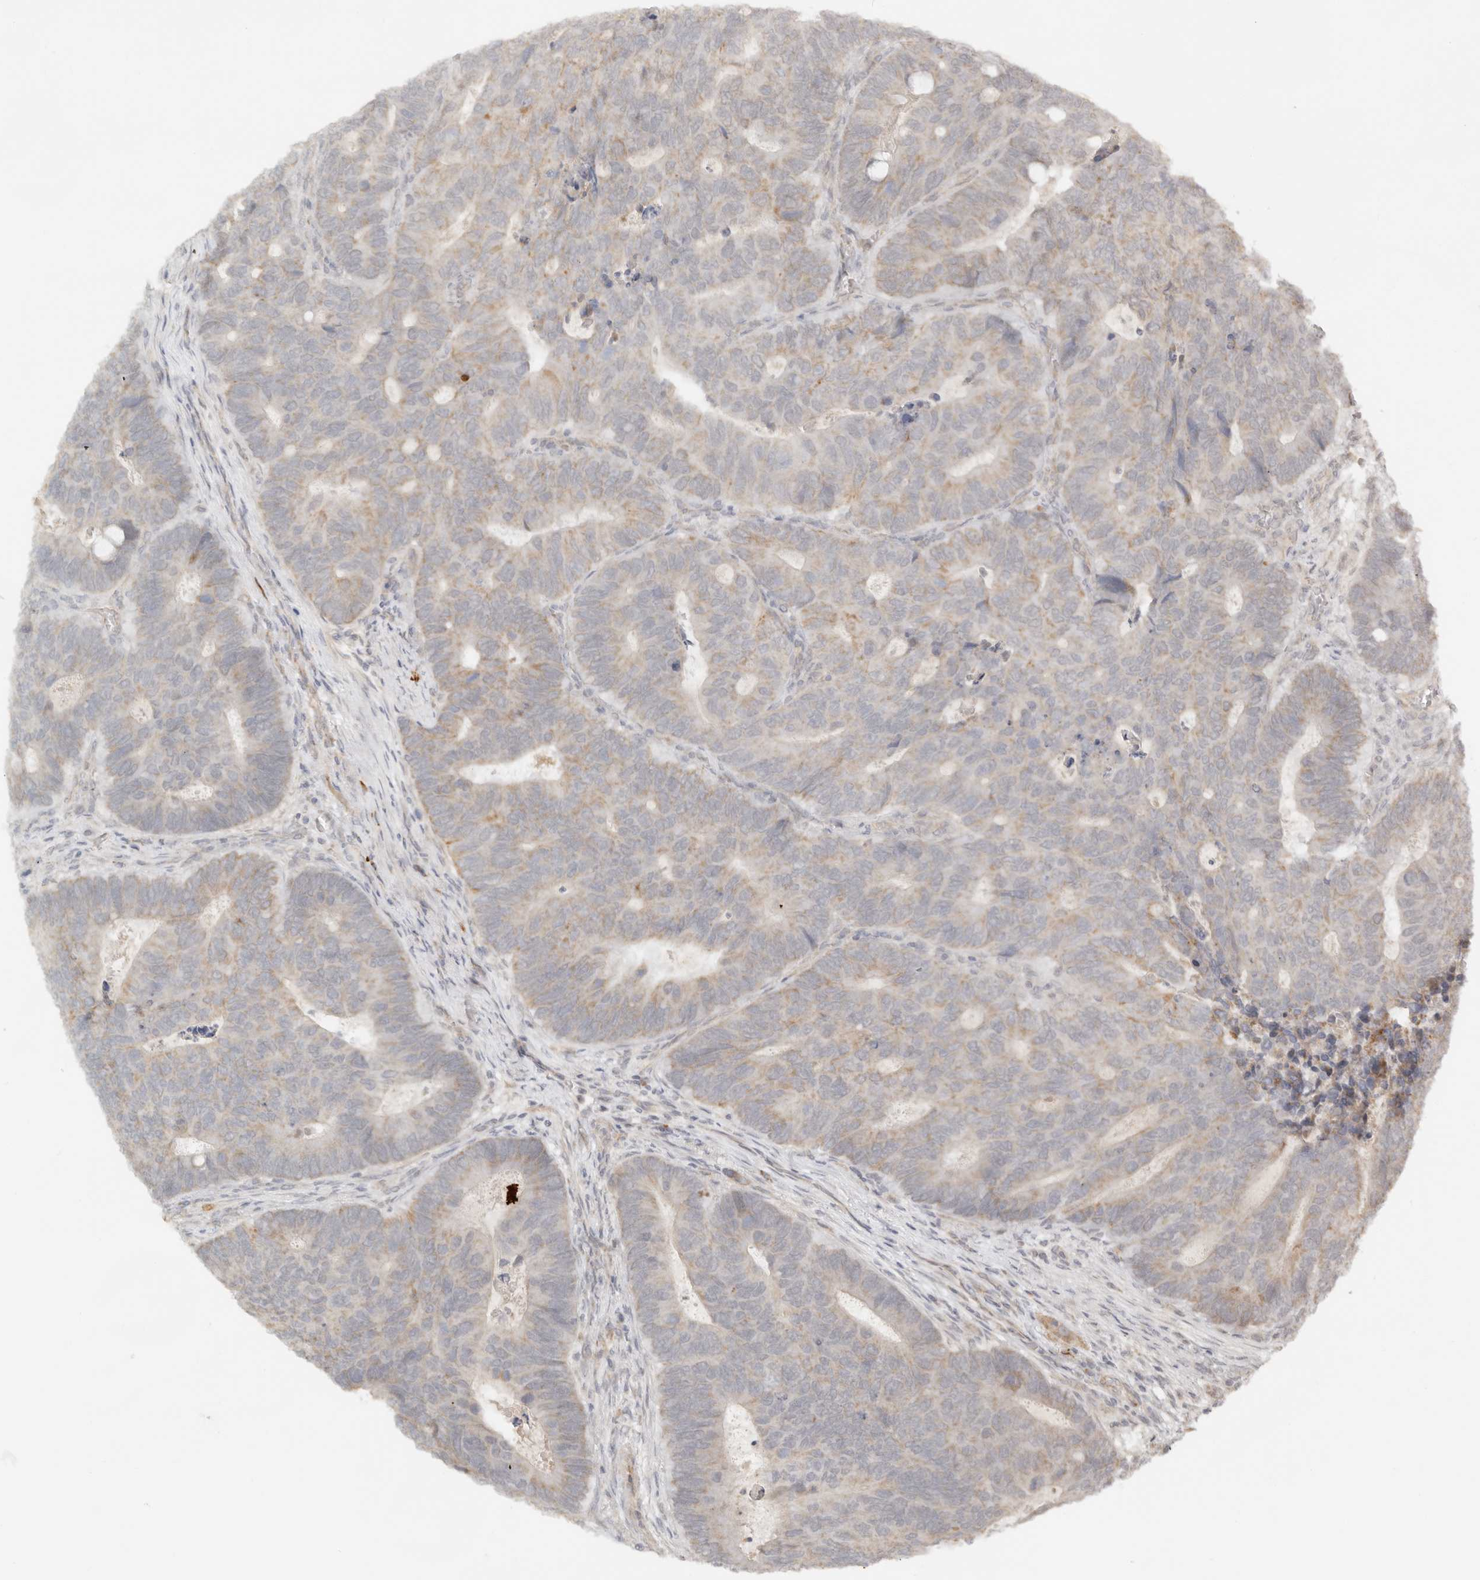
{"staining": {"intensity": "weak", "quantity": "25%-75%", "location": "cytoplasmic/membranous"}, "tissue": "colorectal cancer", "cell_type": "Tumor cells", "image_type": "cancer", "snomed": [{"axis": "morphology", "description": "Adenocarcinoma, NOS"}, {"axis": "topography", "description": "Colon"}], "caption": "Immunohistochemical staining of human colorectal cancer (adenocarcinoma) reveals low levels of weak cytoplasmic/membranous protein expression in approximately 25%-75% of tumor cells. The staining is performed using DAB (3,3'-diaminobenzidine) brown chromogen to label protein expression. The nuclei are counter-stained blue using hematoxylin.", "gene": "BAALC", "patient": {"sex": "male", "age": 87}}